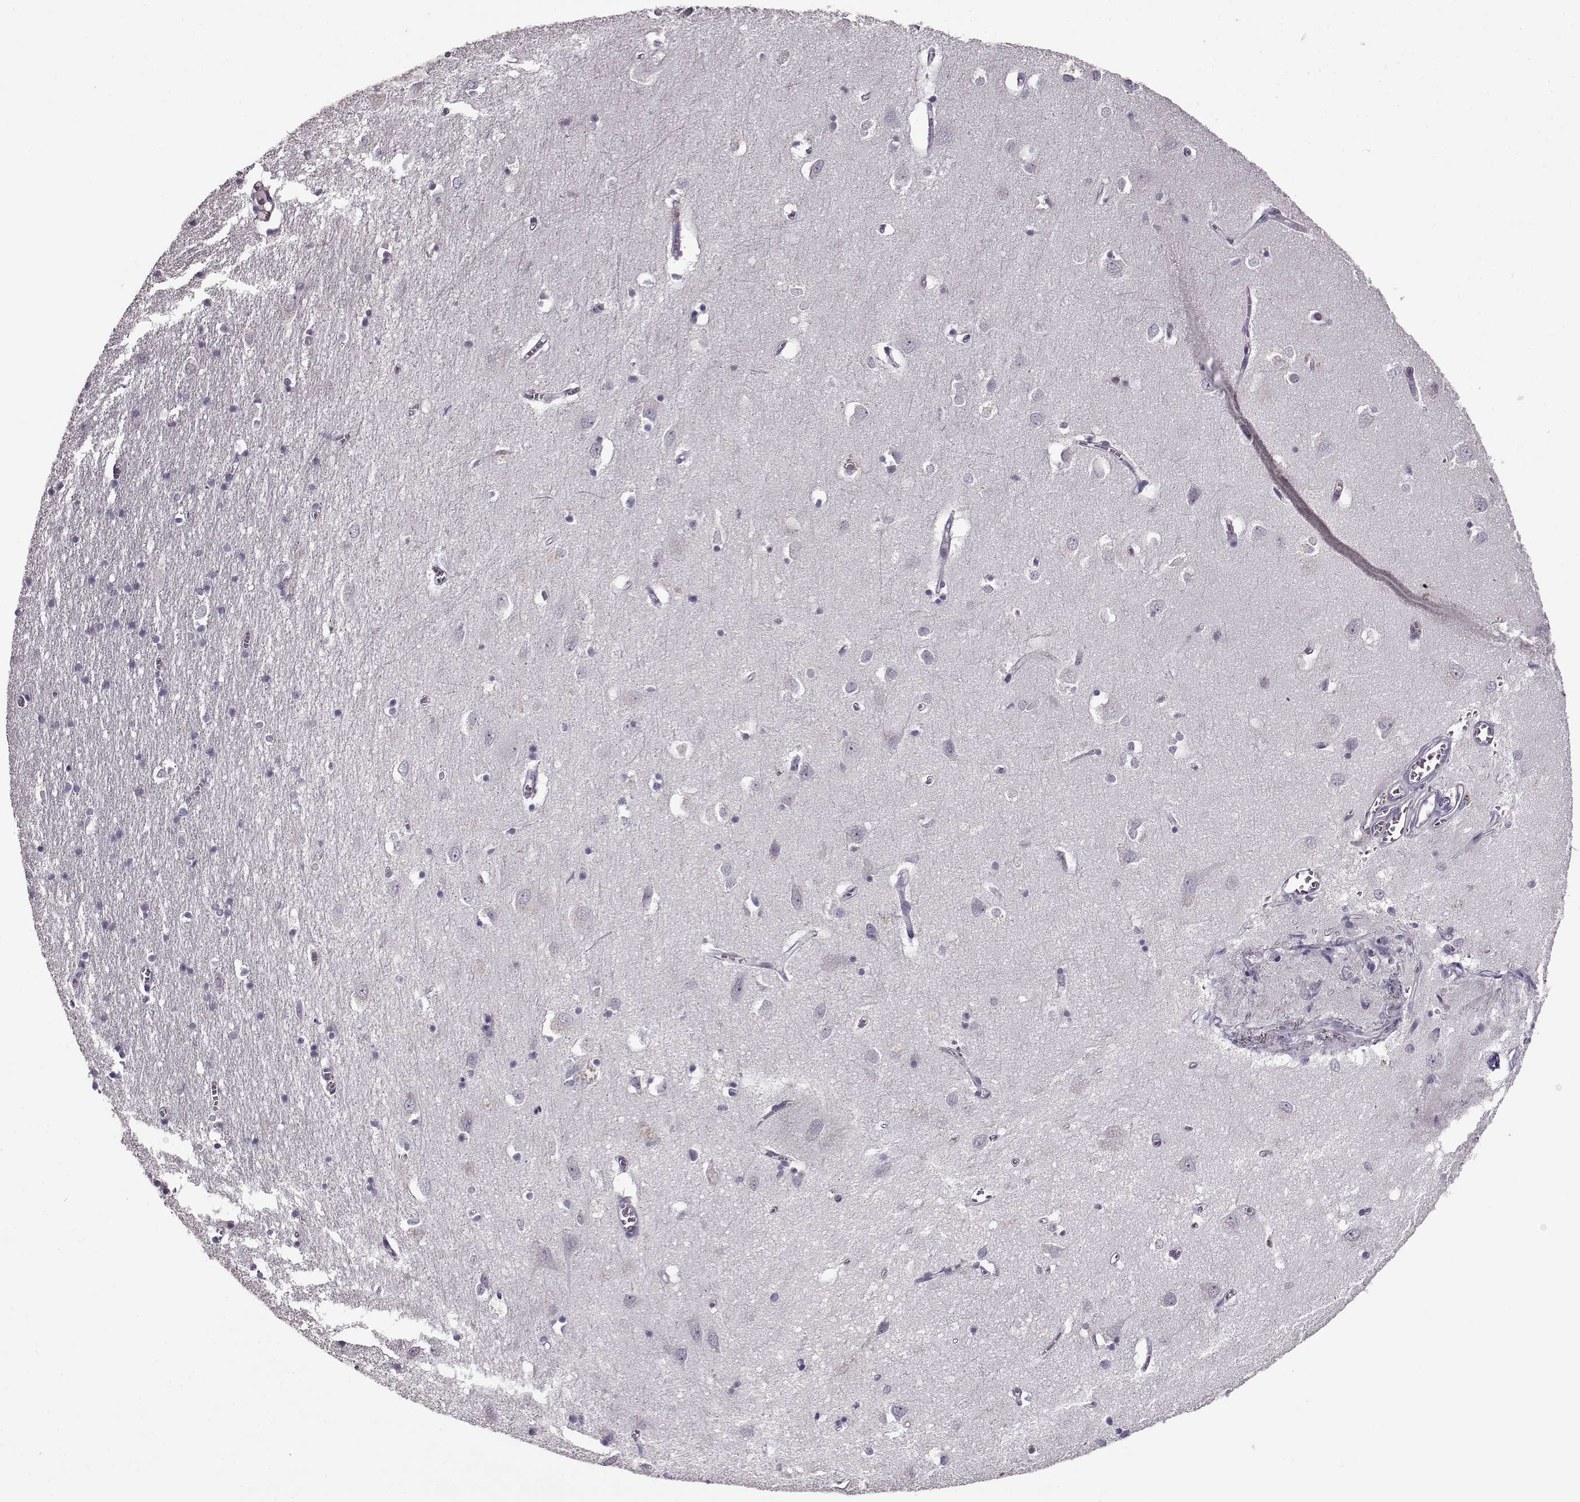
{"staining": {"intensity": "negative", "quantity": "none", "location": "none"}, "tissue": "cerebral cortex", "cell_type": "Endothelial cells", "image_type": "normal", "snomed": [{"axis": "morphology", "description": "Normal tissue, NOS"}, {"axis": "topography", "description": "Cerebral cortex"}], "caption": "IHC image of normal cerebral cortex stained for a protein (brown), which shows no staining in endothelial cells.", "gene": "FSHB", "patient": {"sex": "male", "age": 70}}